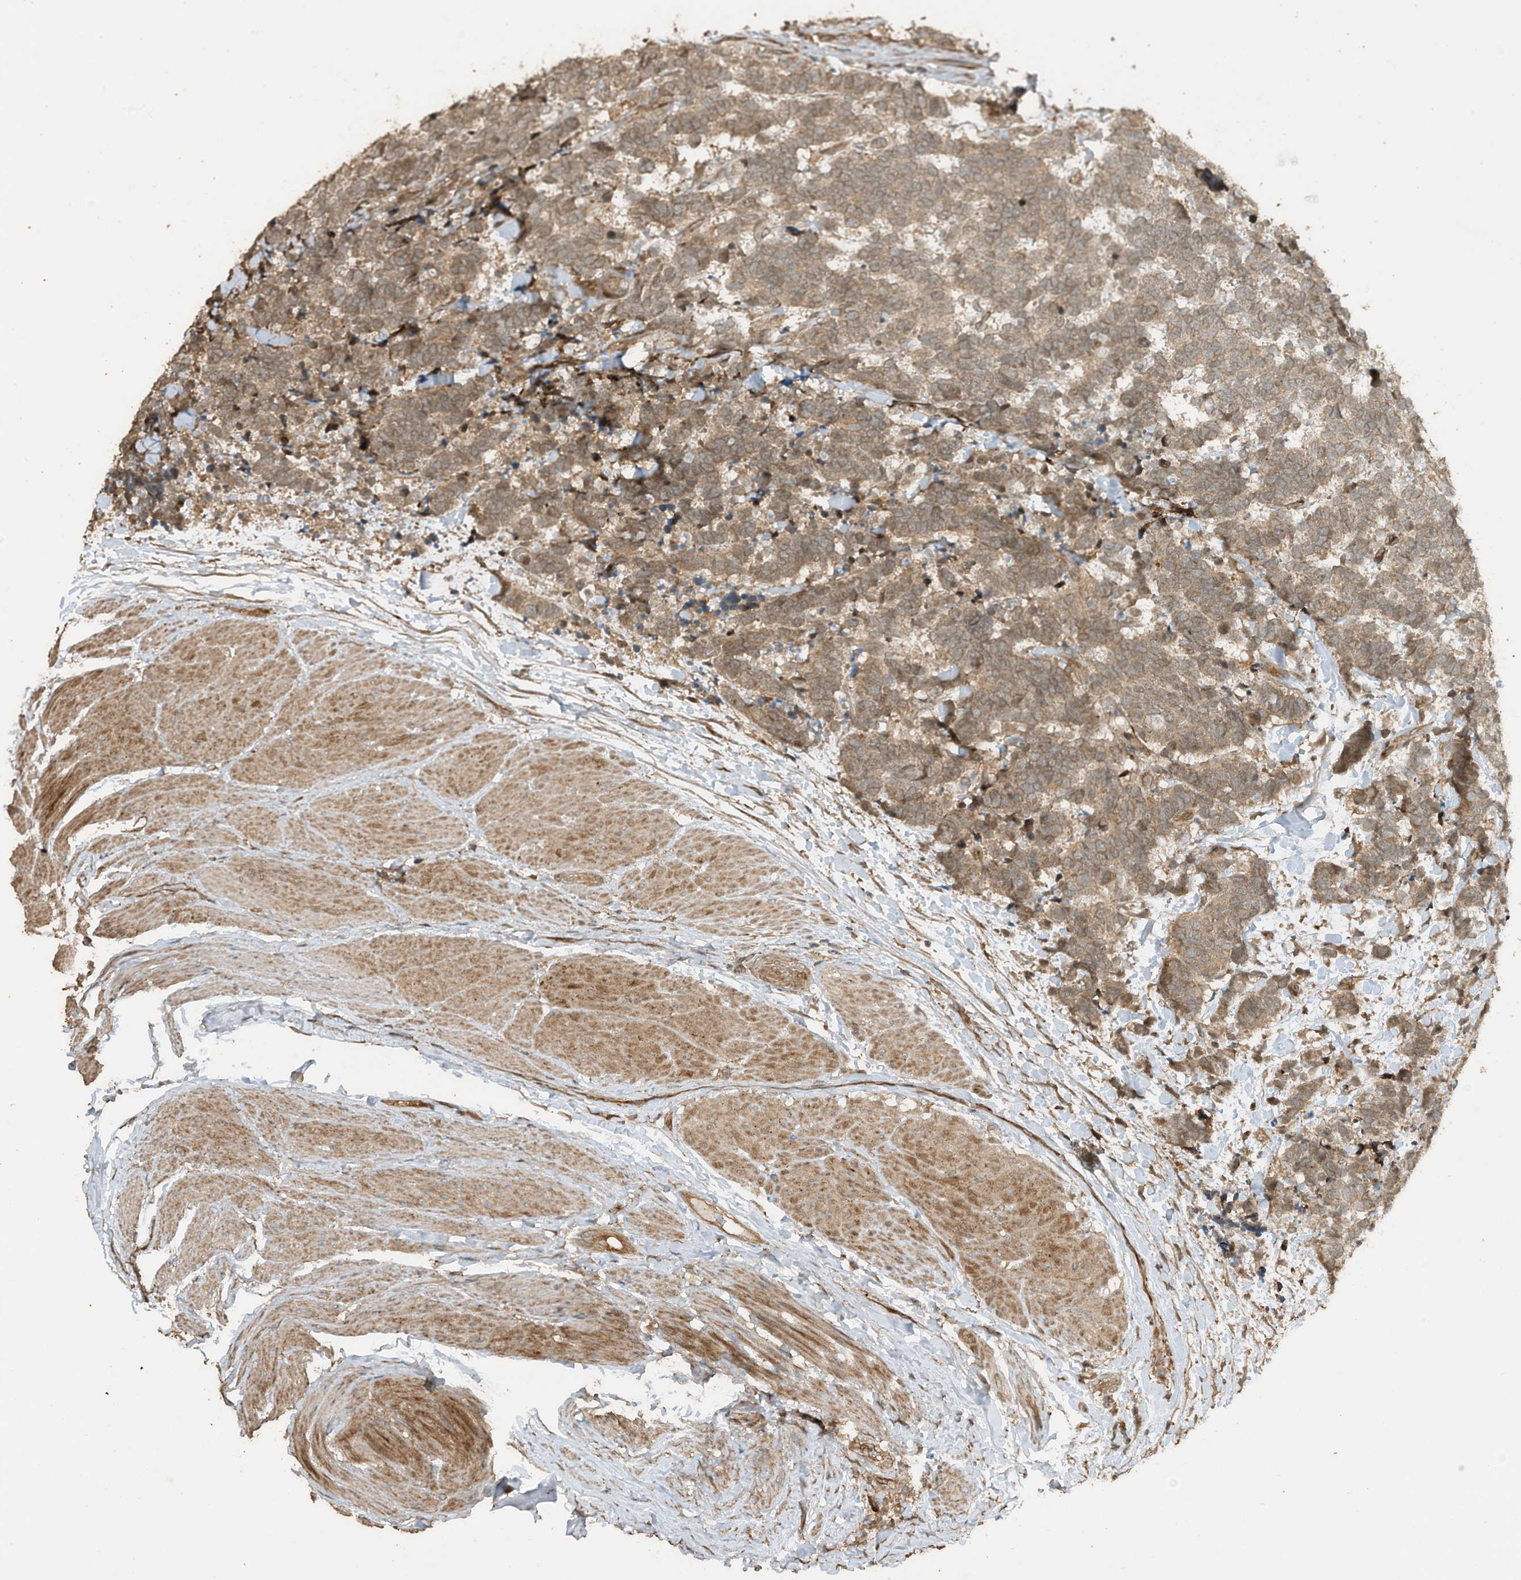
{"staining": {"intensity": "moderate", "quantity": ">75%", "location": "cytoplasmic/membranous"}, "tissue": "carcinoid", "cell_type": "Tumor cells", "image_type": "cancer", "snomed": [{"axis": "morphology", "description": "Carcinoma, NOS"}, {"axis": "morphology", "description": "Carcinoid, malignant, NOS"}, {"axis": "topography", "description": "Urinary bladder"}], "caption": "High-power microscopy captured an immunohistochemistry histopathology image of carcinoid (malignant), revealing moderate cytoplasmic/membranous positivity in approximately >75% of tumor cells.", "gene": "ZNF653", "patient": {"sex": "male", "age": 57}}